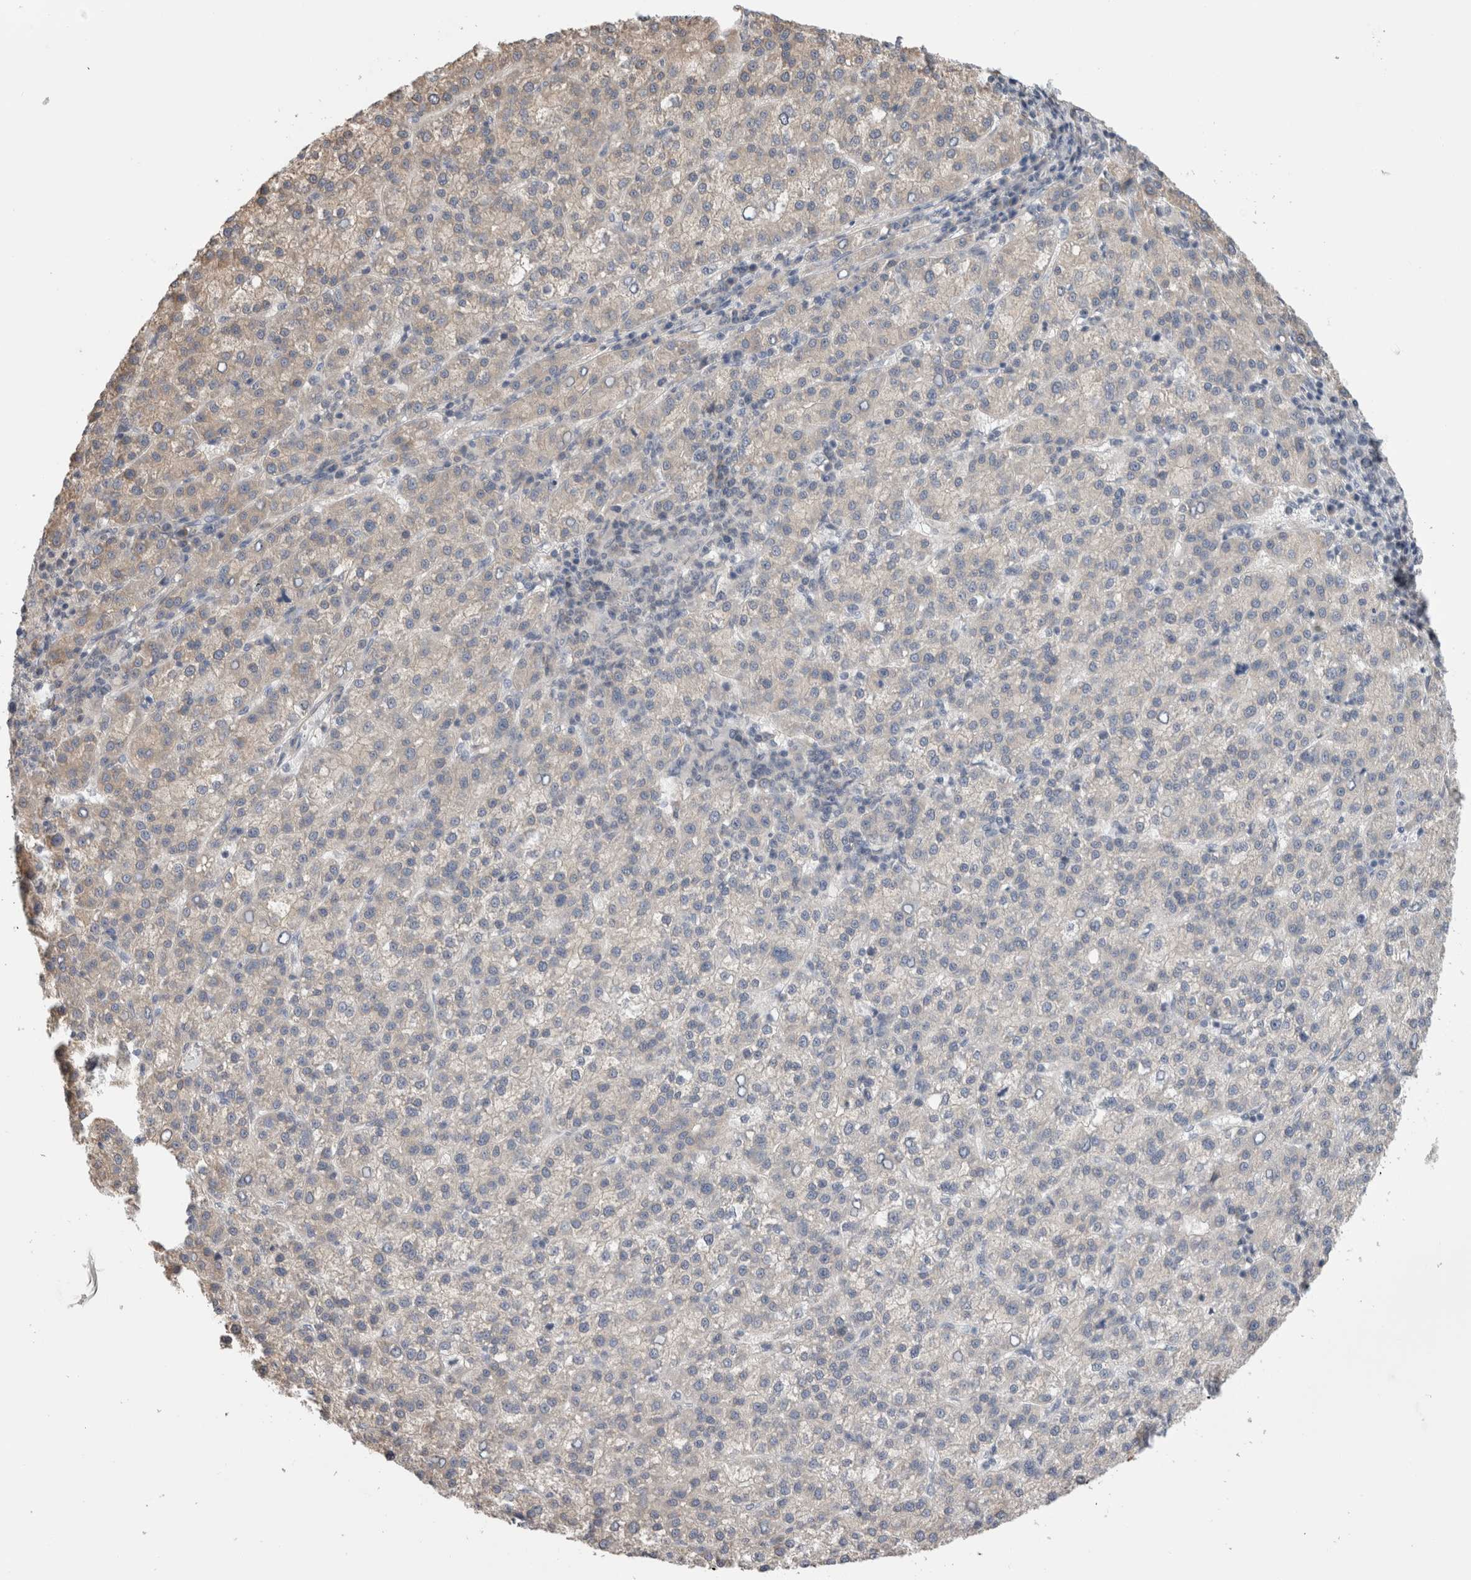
{"staining": {"intensity": "negative", "quantity": "none", "location": "none"}, "tissue": "liver cancer", "cell_type": "Tumor cells", "image_type": "cancer", "snomed": [{"axis": "morphology", "description": "Carcinoma, Hepatocellular, NOS"}, {"axis": "topography", "description": "Liver"}], "caption": "IHC micrograph of liver cancer stained for a protein (brown), which displays no staining in tumor cells.", "gene": "SMAP2", "patient": {"sex": "female", "age": 58}}